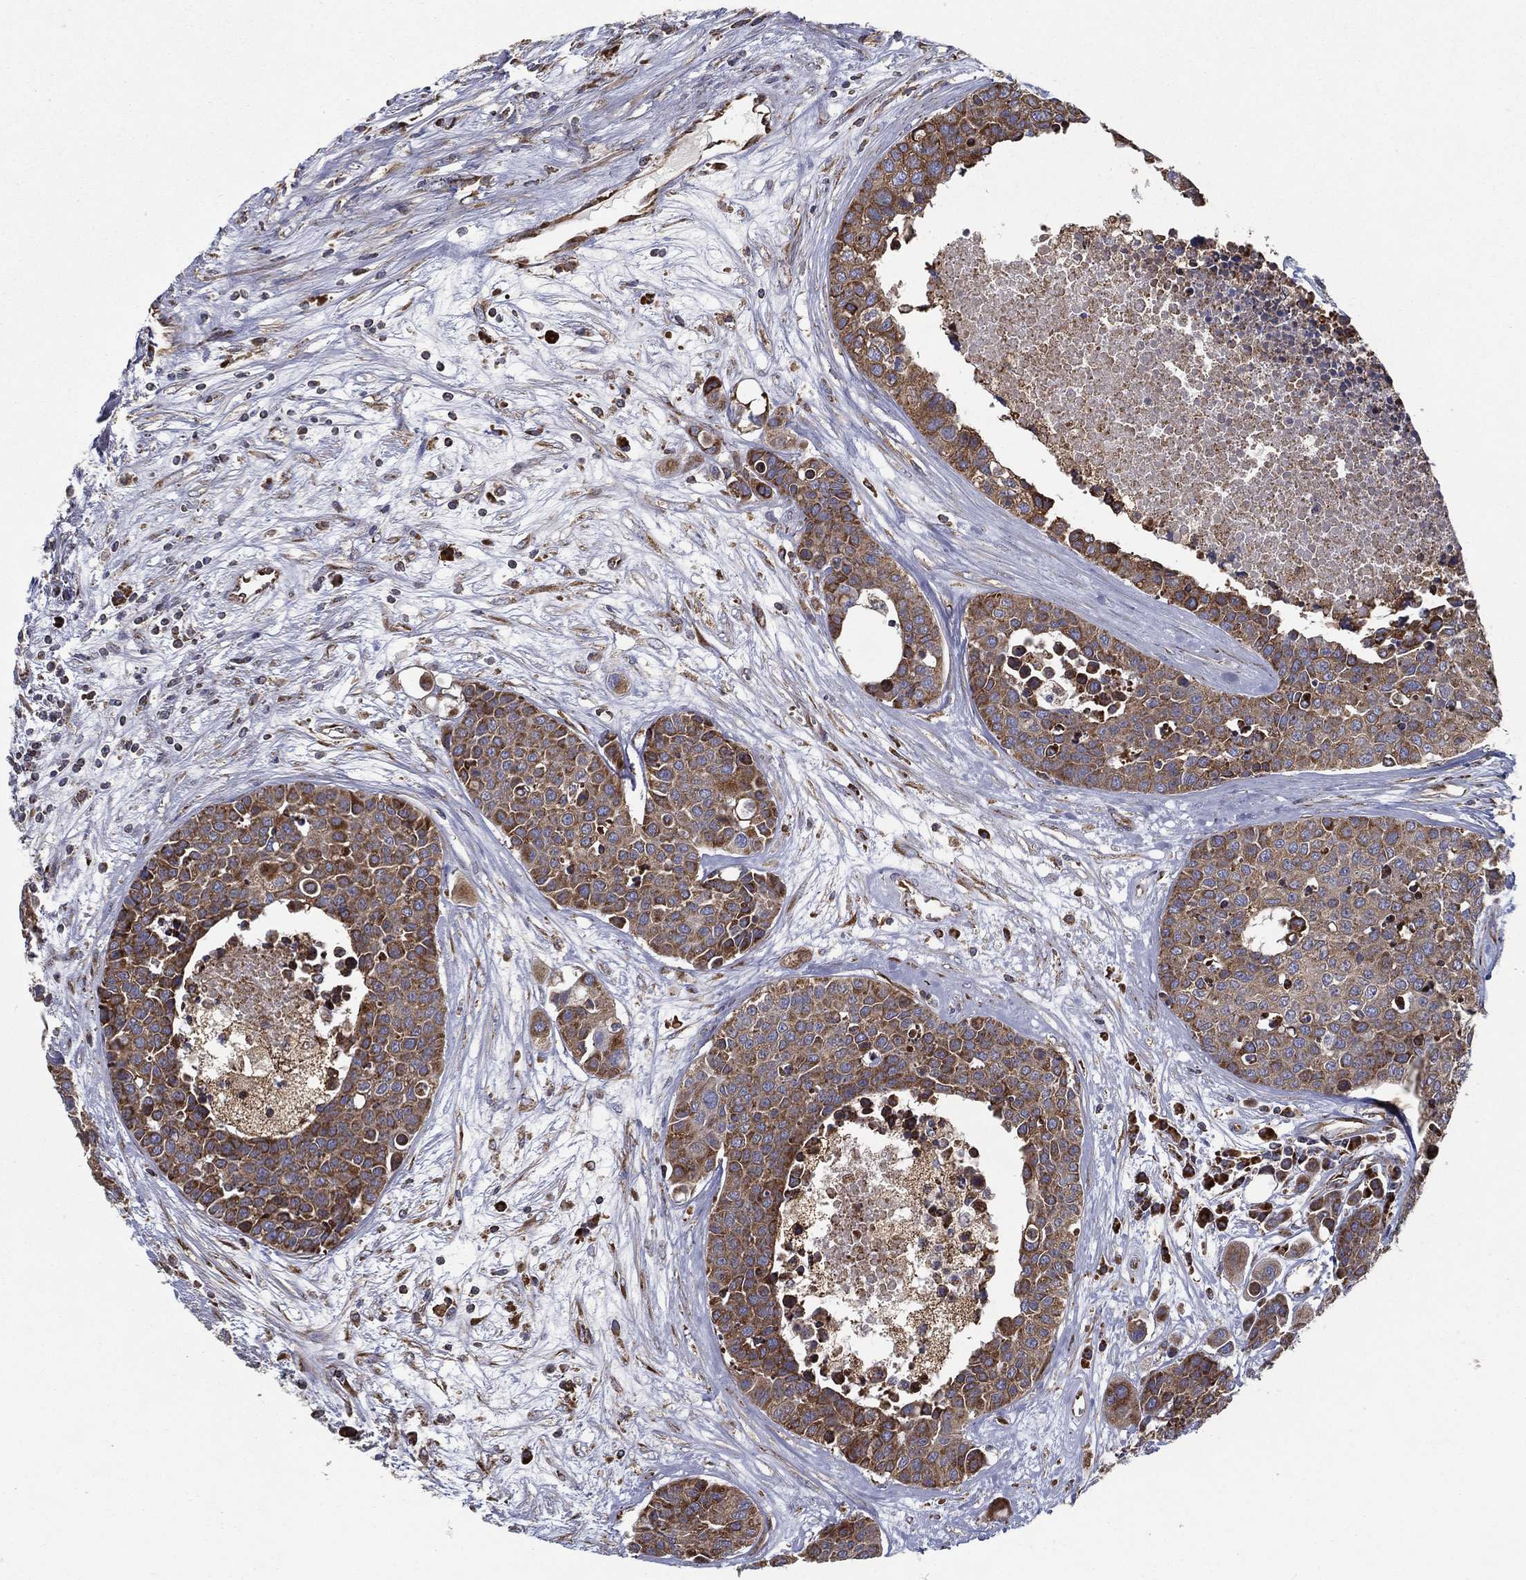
{"staining": {"intensity": "moderate", "quantity": "25%-75%", "location": "cytoplasmic/membranous"}, "tissue": "carcinoid", "cell_type": "Tumor cells", "image_type": "cancer", "snomed": [{"axis": "morphology", "description": "Carcinoid, malignant, NOS"}, {"axis": "topography", "description": "Colon"}], "caption": "Brown immunohistochemical staining in human carcinoid (malignant) shows moderate cytoplasmic/membranous expression in approximately 25%-75% of tumor cells.", "gene": "MT-CYB", "patient": {"sex": "male", "age": 81}}